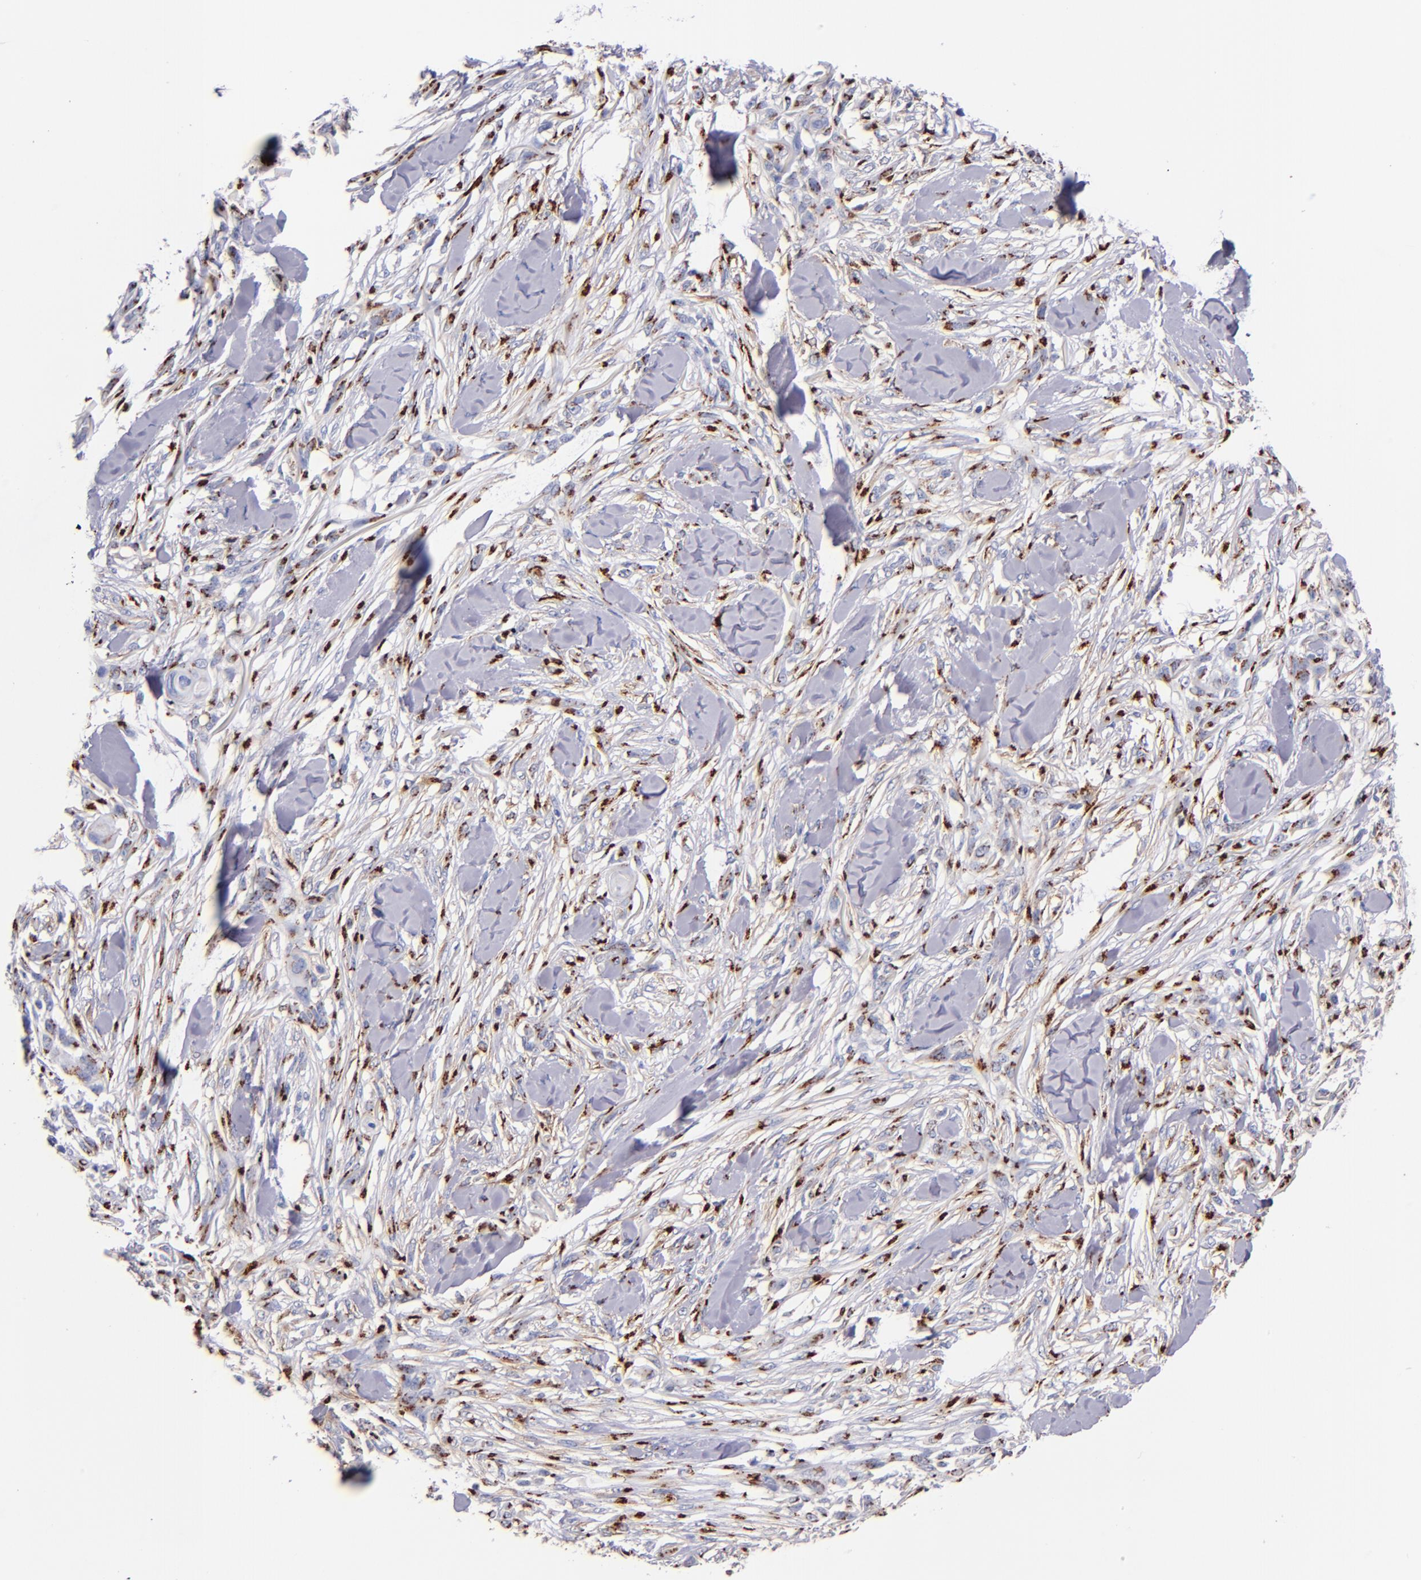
{"staining": {"intensity": "strong", "quantity": ">75%", "location": "cytoplasmic/membranous"}, "tissue": "skin cancer", "cell_type": "Tumor cells", "image_type": "cancer", "snomed": [{"axis": "morphology", "description": "Squamous cell carcinoma, NOS"}, {"axis": "topography", "description": "Skin"}], "caption": "DAB immunohistochemical staining of squamous cell carcinoma (skin) shows strong cytoplasmic/membranous protein positivity in approximately >75% of tumor cells.", "gene": "GOLIM4", "patient": {"sex": "female", "age": 59}}